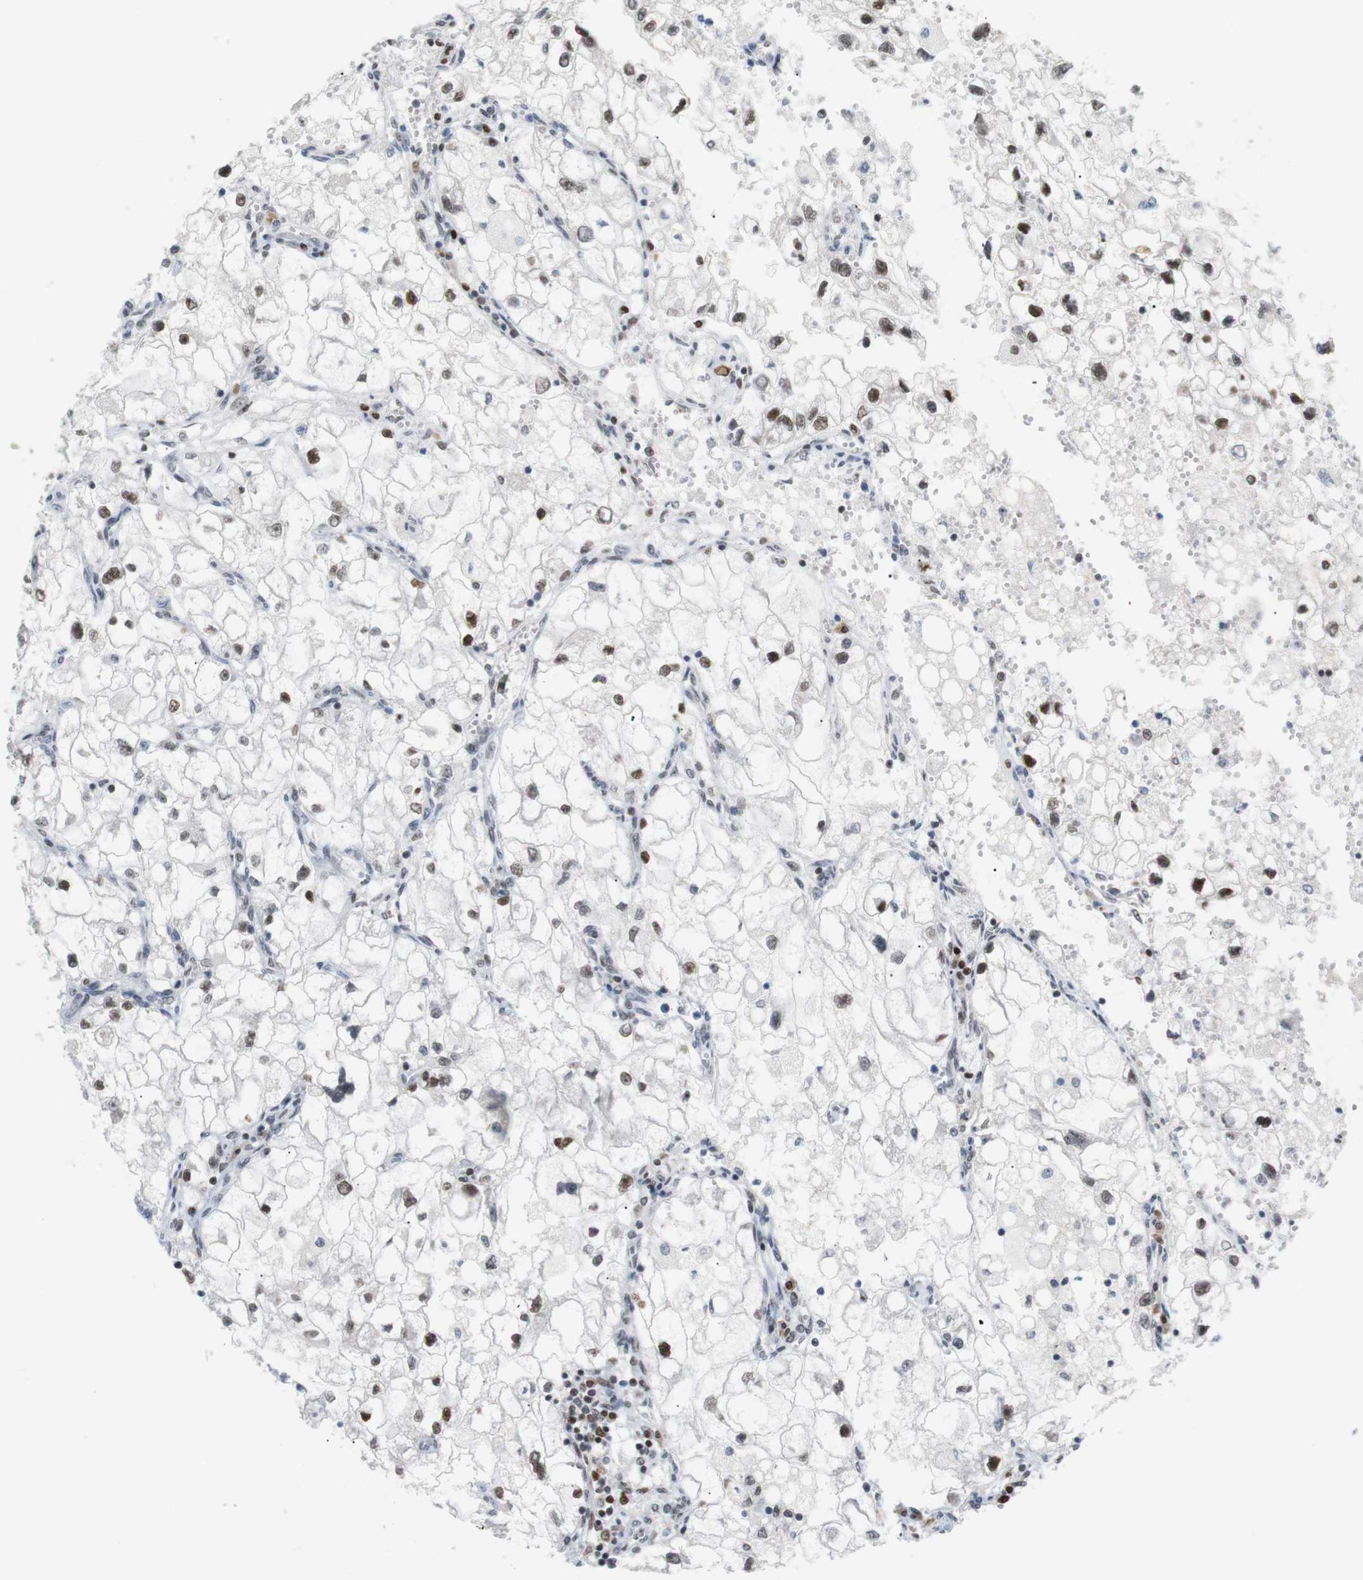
{"staining": {"intensity": "moderate", "quantity": ">75%", "location": "nuclear"}, "tissue": "renal cancer", "cell_type": "Tumor cells", "image_type": "cancer", "snomed": [{"axis": "morphology", "description": "Adenocarcinoma, NOS"}, {"axis": "topography", "description": "Kidney"}], "caption": "Protein staining of renal adenocarcinoma tissue exhibits moderate nuclear staining in about >75% of tumor cells. The staining was performed using DAB (3,3'-diaminobenzidine), with brown indicating positive protein expression. Nuclei are stained blue with hematoxylin.", "gene": "RIOX2", "patient": {"sex": "female", "age": 70}}